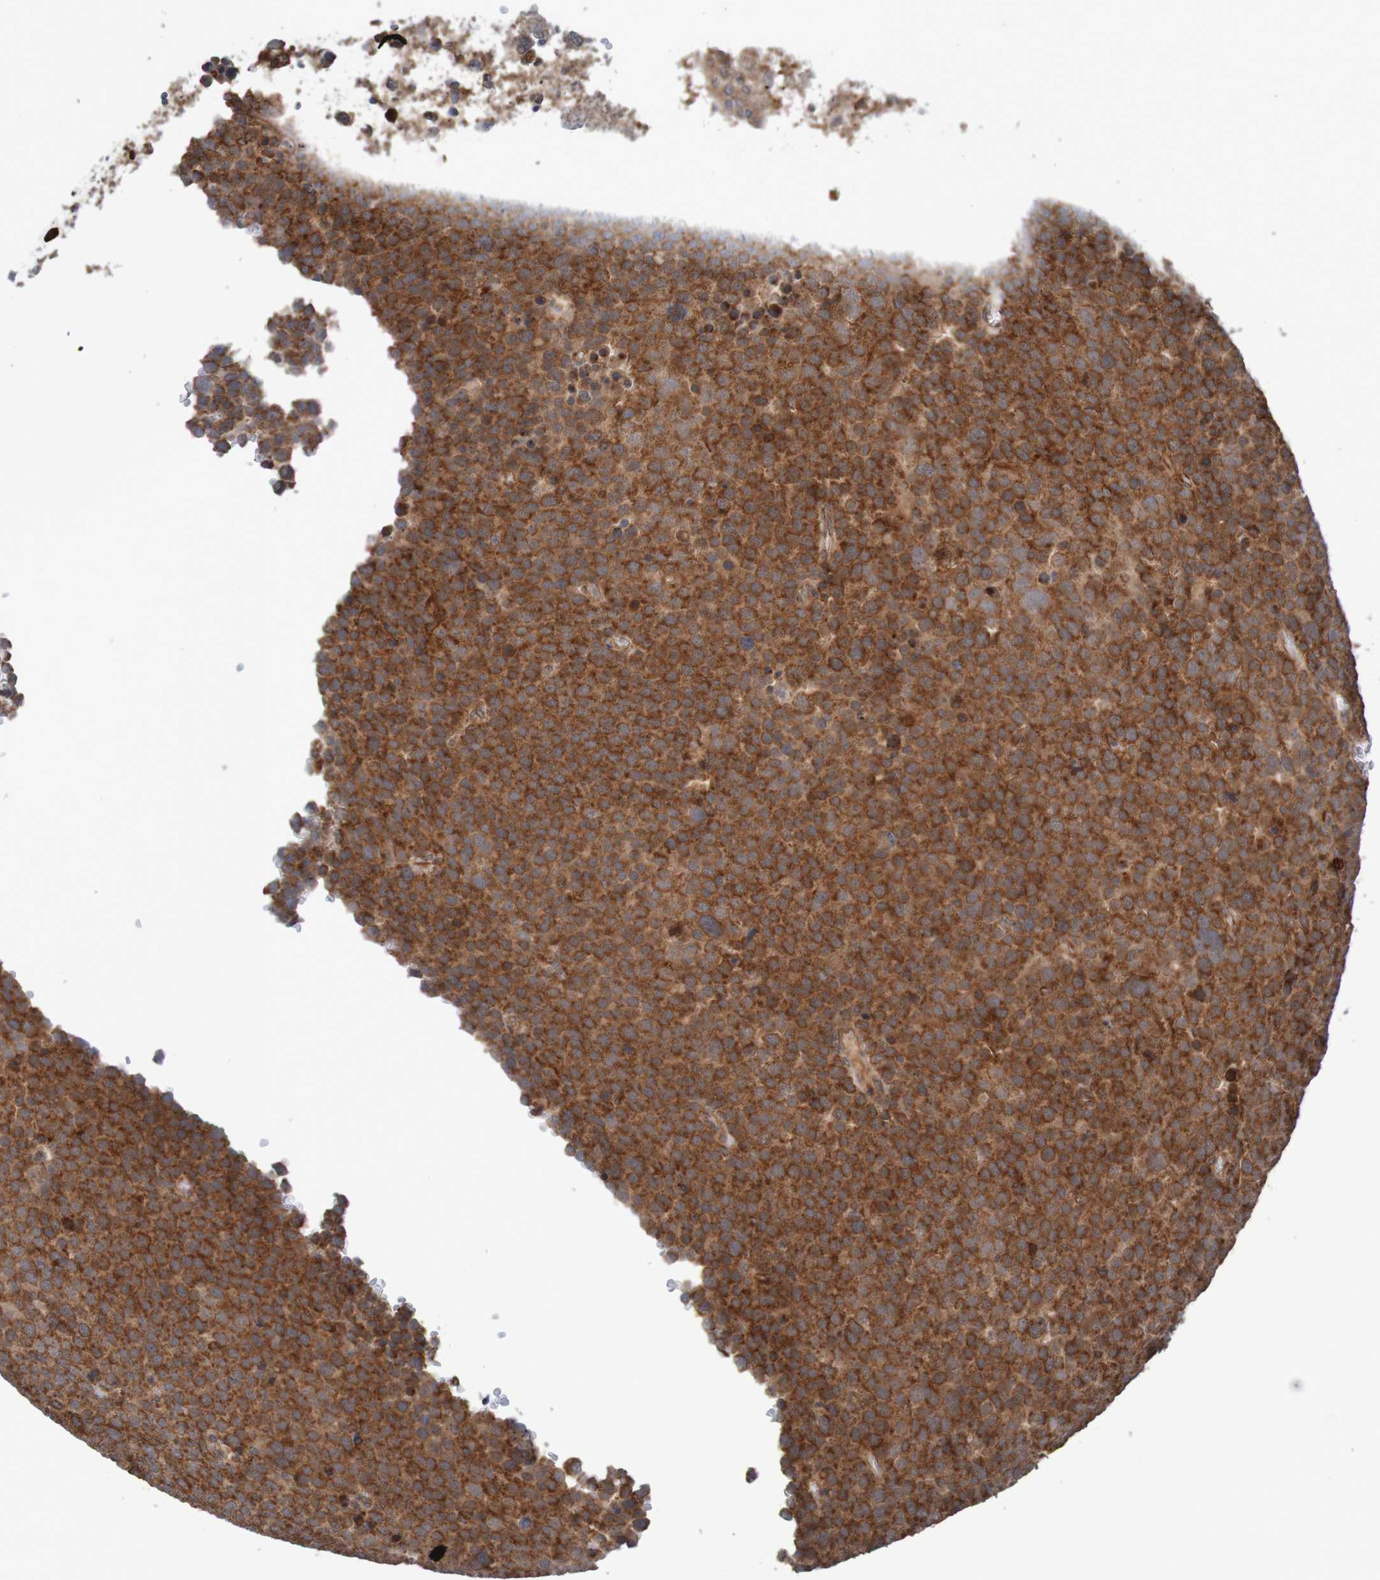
{"staining": {"intensity": "strong", "quantity": ">75%", "location": "cytoplasmic/membranous"}, "tissue": "testis cancer", "cell_type": "Tumor cells", "image_type": "cancer", "snomed": [{"axis": "morphology", "description": "Seminoma, NOS"}, {"axis": "topography", "description": "Testis"}], "caption": "Seminoma (testis) was stained to show a protein in brown. There is high levels of strong cytoplasmic/membranous staining in about >75% of tumor cells.", "gene": "MRPL52", "patient": {"sex": "male", "age": 71}}